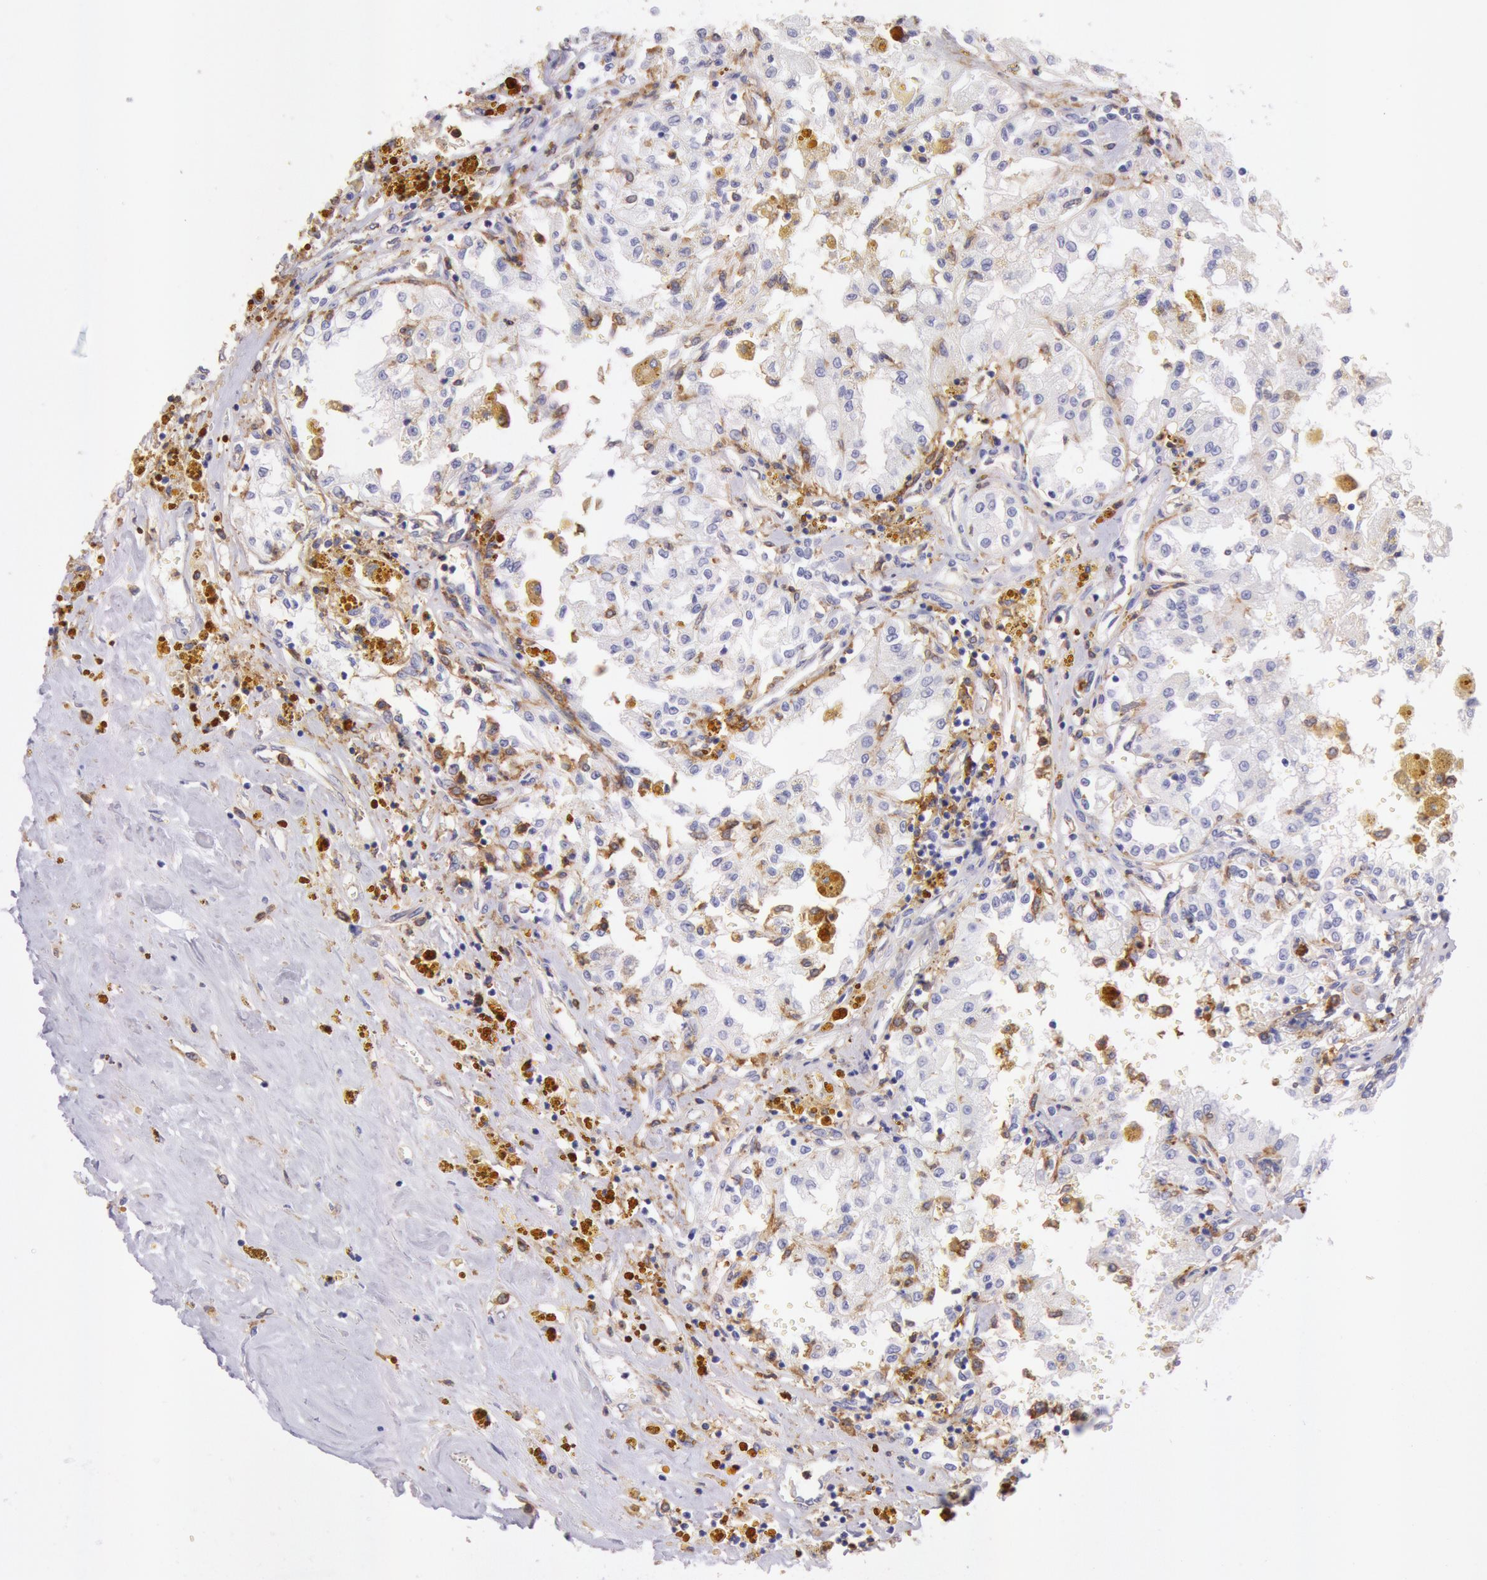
{"staining": {"intensity": "negative", "quantity": "none", "location": "none"}, "tissue": "renal cancer", "cell_type": "Tumor cells", "image_type": "cancer", "snomed": [{"axis": "morphology", "description": "Adenocarcinoma, NOS"}, {"axis": "topography", "description": "Kidney"}], "caption": "Immunohistochemistry micrograph of renal adenocarcinoma stained for a protein (brown), which displays no staining in tumor cells.", "gene": "LYN", "patient": {"sex": "male", "age": 78}}